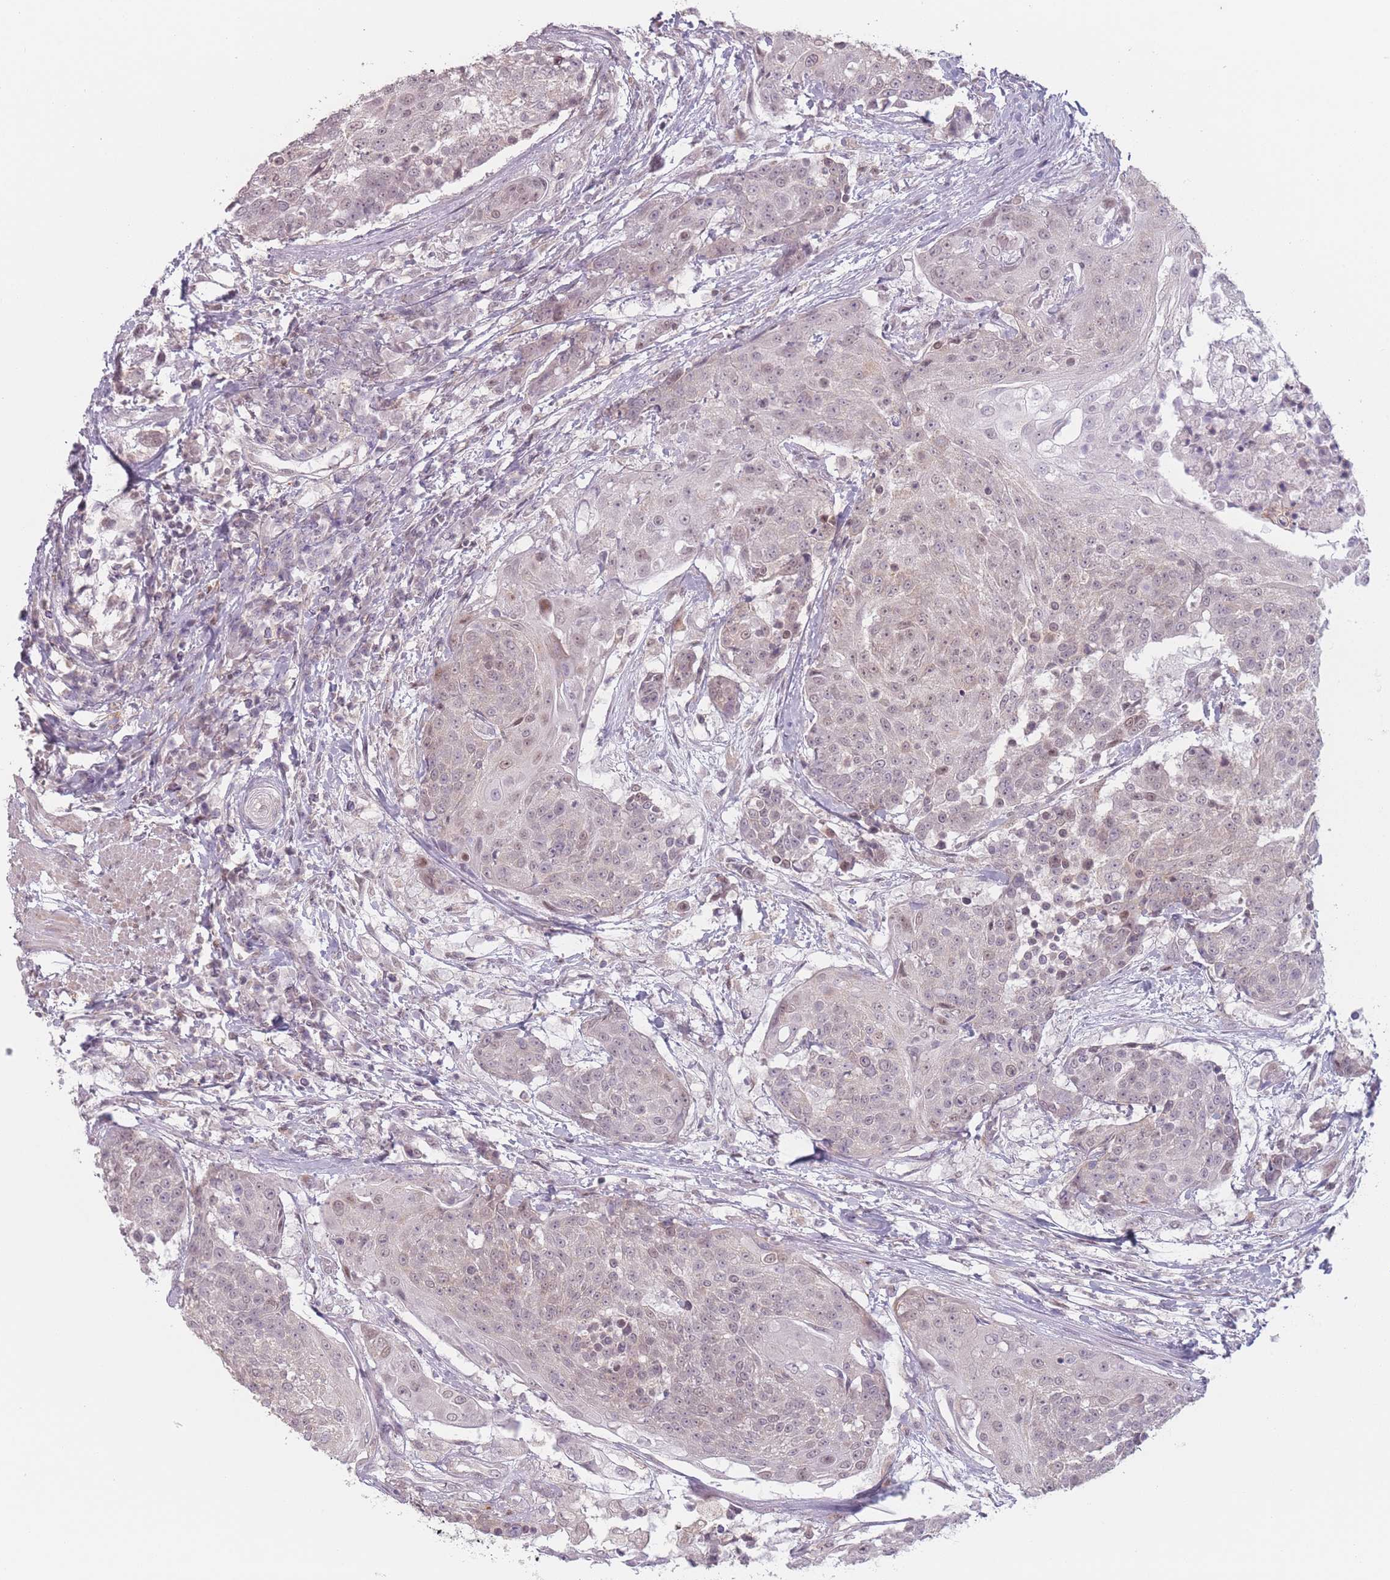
{"staining": {"intensity": "weak", "quantity": "25%-75%", "location": "nuclear"}, "tissue": "urothelial cancer", "cell_type": "Tumor cells", "image_type": "cancer", "snomed": [{"axis": "morphology", "description": "Urothelial carcinoma, High grade"}, {"axis": "topography", "description": "Urinary bladder"}], "caption": "Human urothelial cancer stained with a brown dye exhibits weak nuclear positive expression in about 25%-75% of tumor cells.", "gene": "OR10C1", "patient": {"sex": "female", "age": 63}}